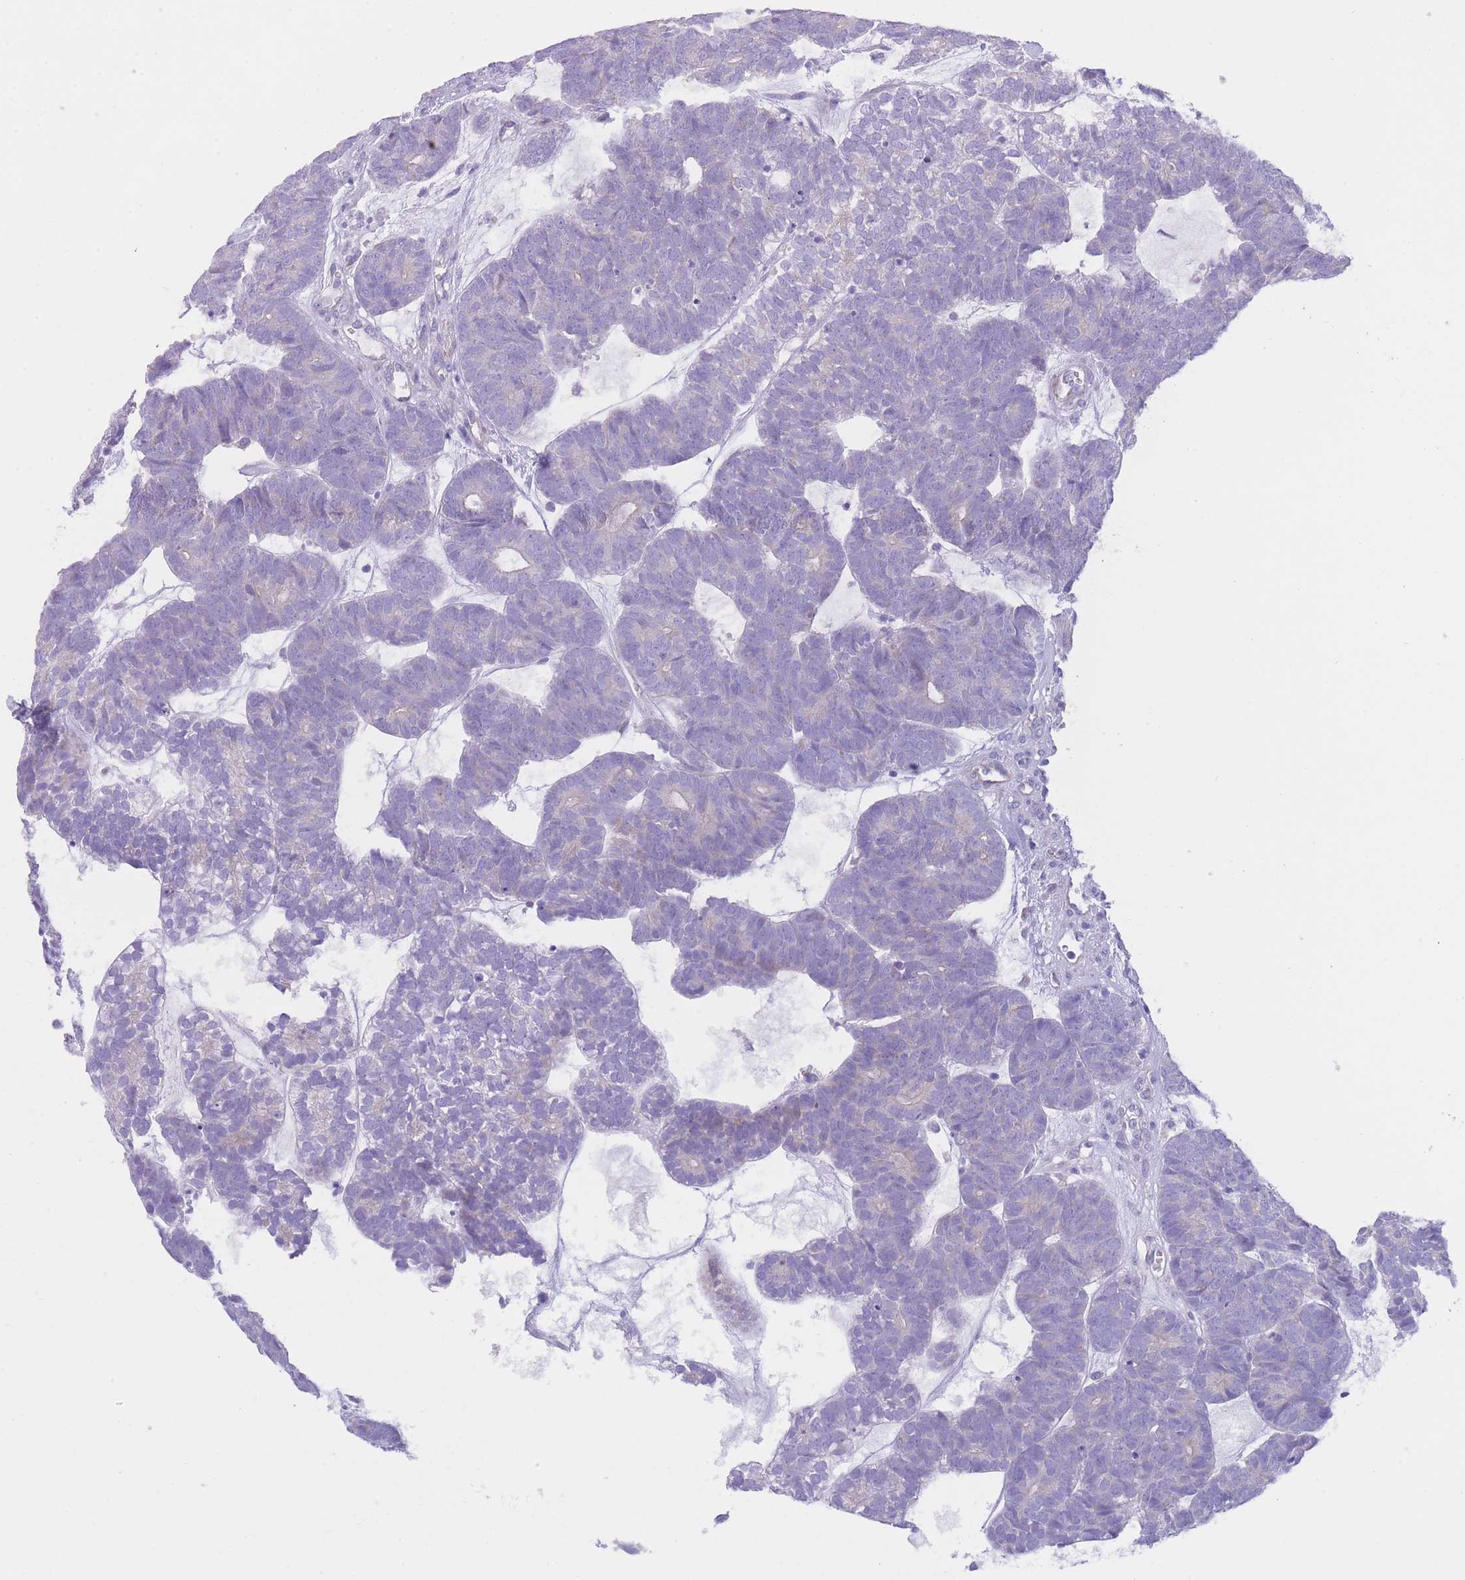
{"staining": {"intensity": "negative", "quantity": "none", "location": "none"}, "tissue": "head and neck cancer", "cell_type": "Tumor cells", "image_type": "cancer", "snomed": [{"axis": "morphology", "description": "Adenocarcinoma, NOS"}, {"axis": "topography", "description": "Head-Neck"}], "caption": "Tumor cells are negative for protein expression in human adenocarcinoma (head and neck).", "gene": "QTRT1", "patient": {"sex": "female", "age": 81}}